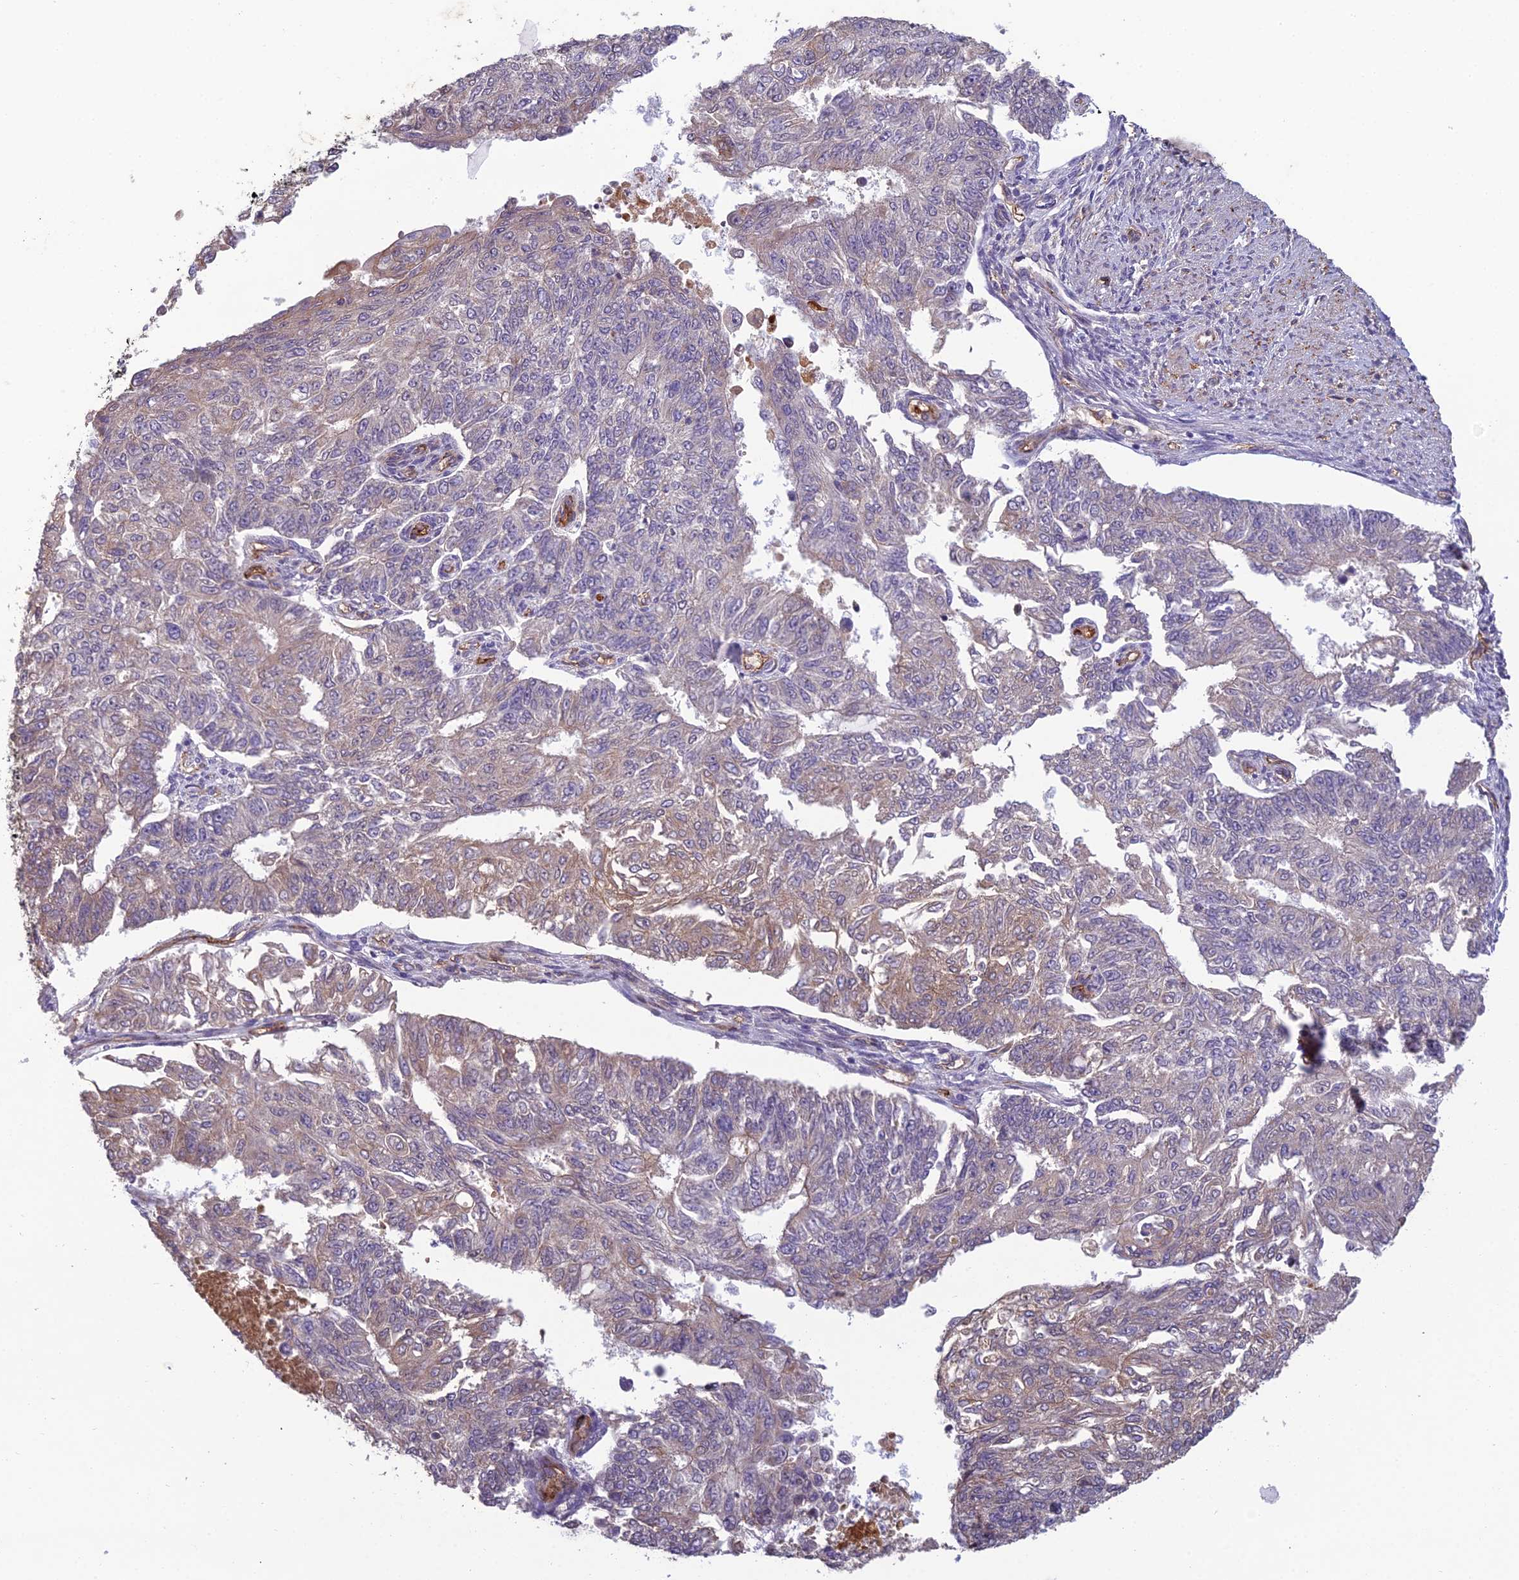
{"staining": {"intensity": "moderate", "quantity": "<25%", "location": "cytoplasmic/membranous"}, "tissue": "endometrial cancer", "cell_type": "Tumor cells", "image_type": "cancer", "snomed": [{"axis": "morphology", "description": "Adenocarcinoma, NOS"}, {"axis": "topography", "description": "Endometrium"}], "caption": "Protein expression by immunohistochemistry displays moderate cytoplasmic/membranous staining in approximately <25% of tumor cells in endometrial adenocarcinoma.", "gene": "TSPAN15", "patient": {"sex": "female", "age": 32}}